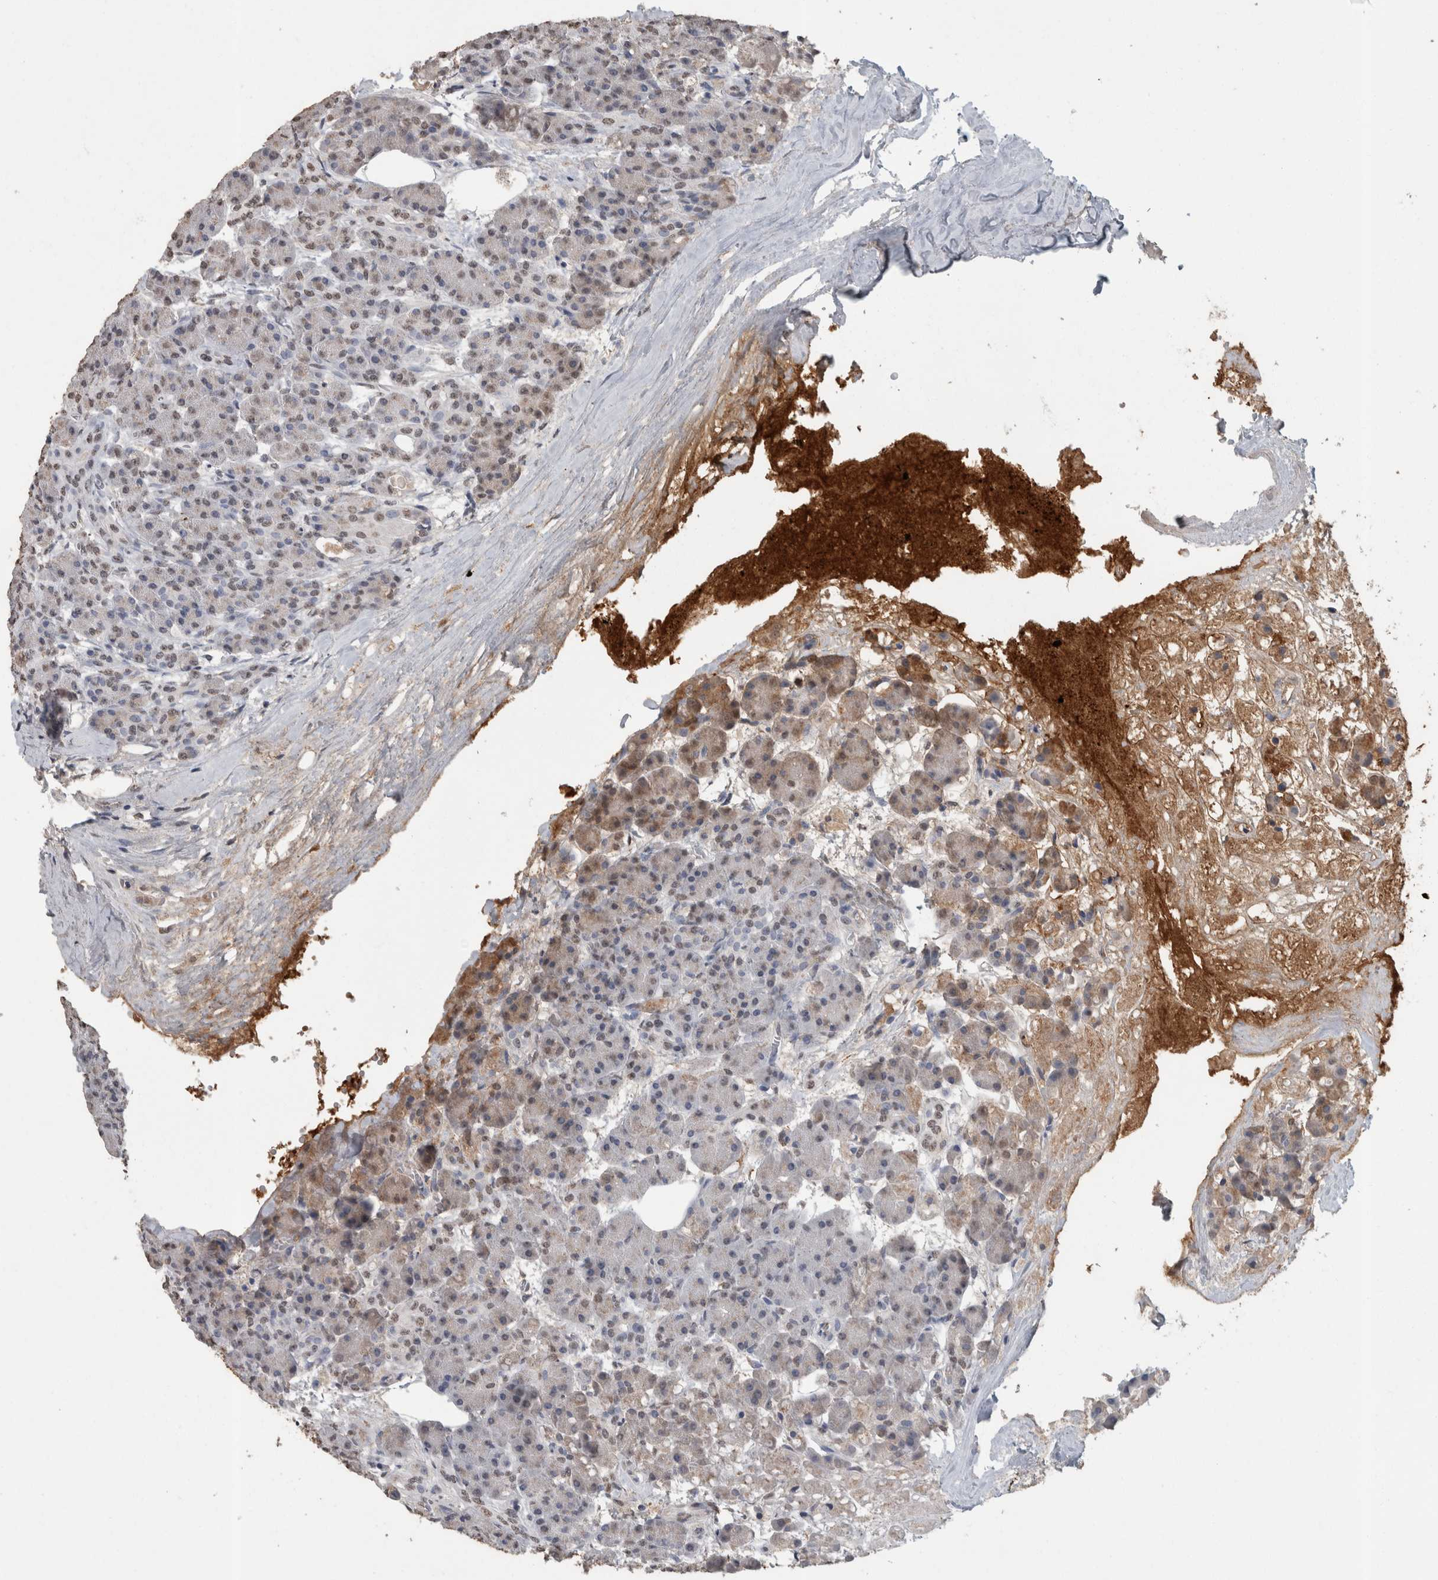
{"staining": {"intensity": "weak", "quantity": "<25%", "location": "cytoplasmic/membranous,nuclear"}, "tissue": "pancreas", "cell_type": "Exocrine glandular cells", "image_type": "normal", "snomed": [{"axis": "morphology", "description": "Normal tissue, NOS"}, {"axis": "topography", "description": "Pancreas"}], "caption": "Protein analysis of unremarkable pancreas demonstrates no significant expression in exocrine glandular cells.", "gene": "LTBP1", "patient": {"sex": "male", "age": 63}}